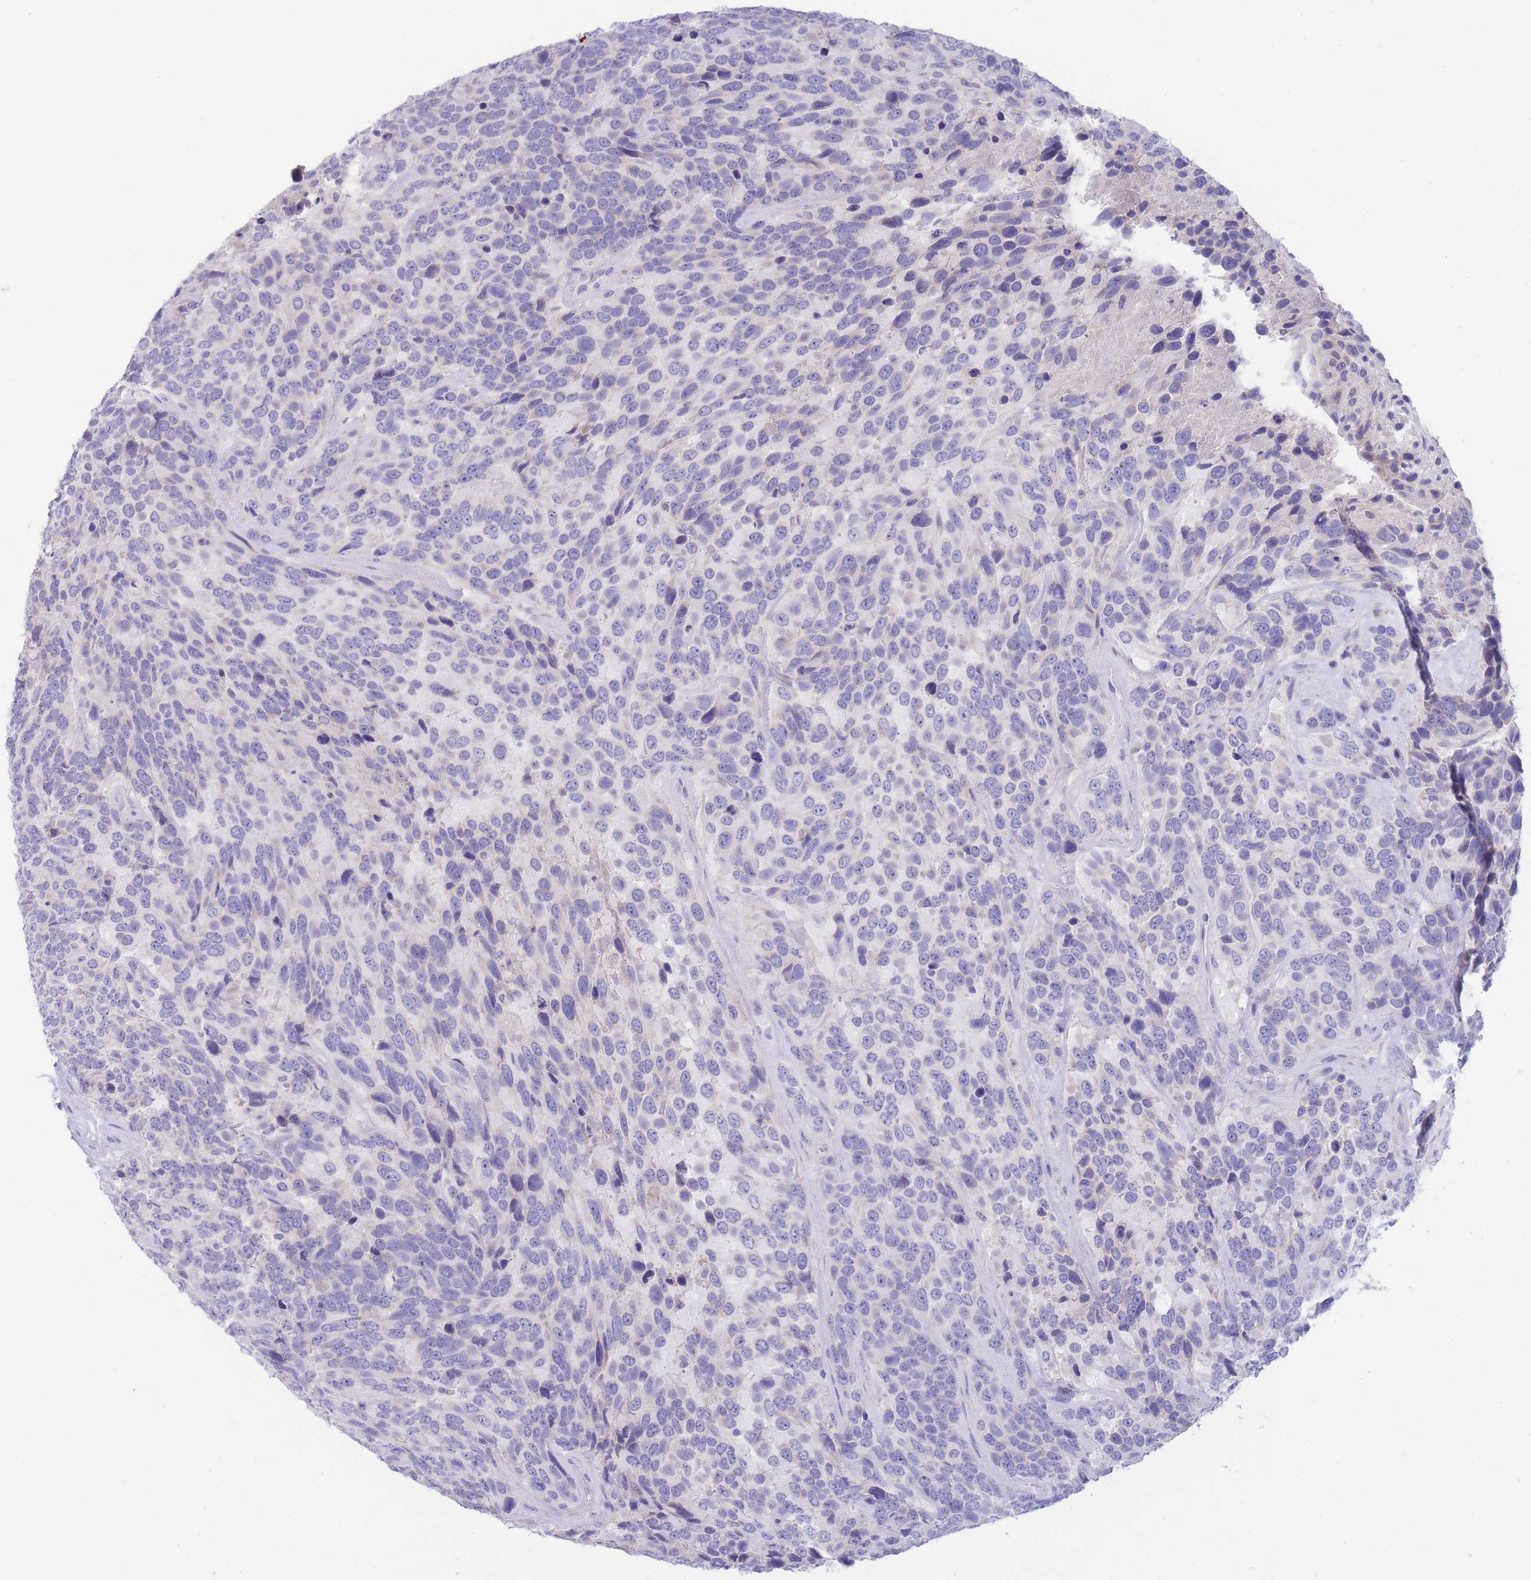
{"staining": {"intensity": "negative", "quantity": "none", "location": "none"}, "tissue": "urothelial cancer", "cell_type": "Tumor cells", "image_type": "cancer", "snomed": [{"axis": "morphology", "description": "Urothelial carcinoma, High grade"}, {"axis": "topography", "description": "Urinary bladder"}], "caption": "Immunohistochemical staining of urothelial carcinoma (high-grade) shows no significant expression in tumor cells. (Stains: DAB (3,3'-diaminobenzidine) IHC with hematoxylin counter stain, Microscopy: brightfield microscopy at high magnification).", "gene": "PCDHB3", "patient": {"sex": "female", "age": 70}}